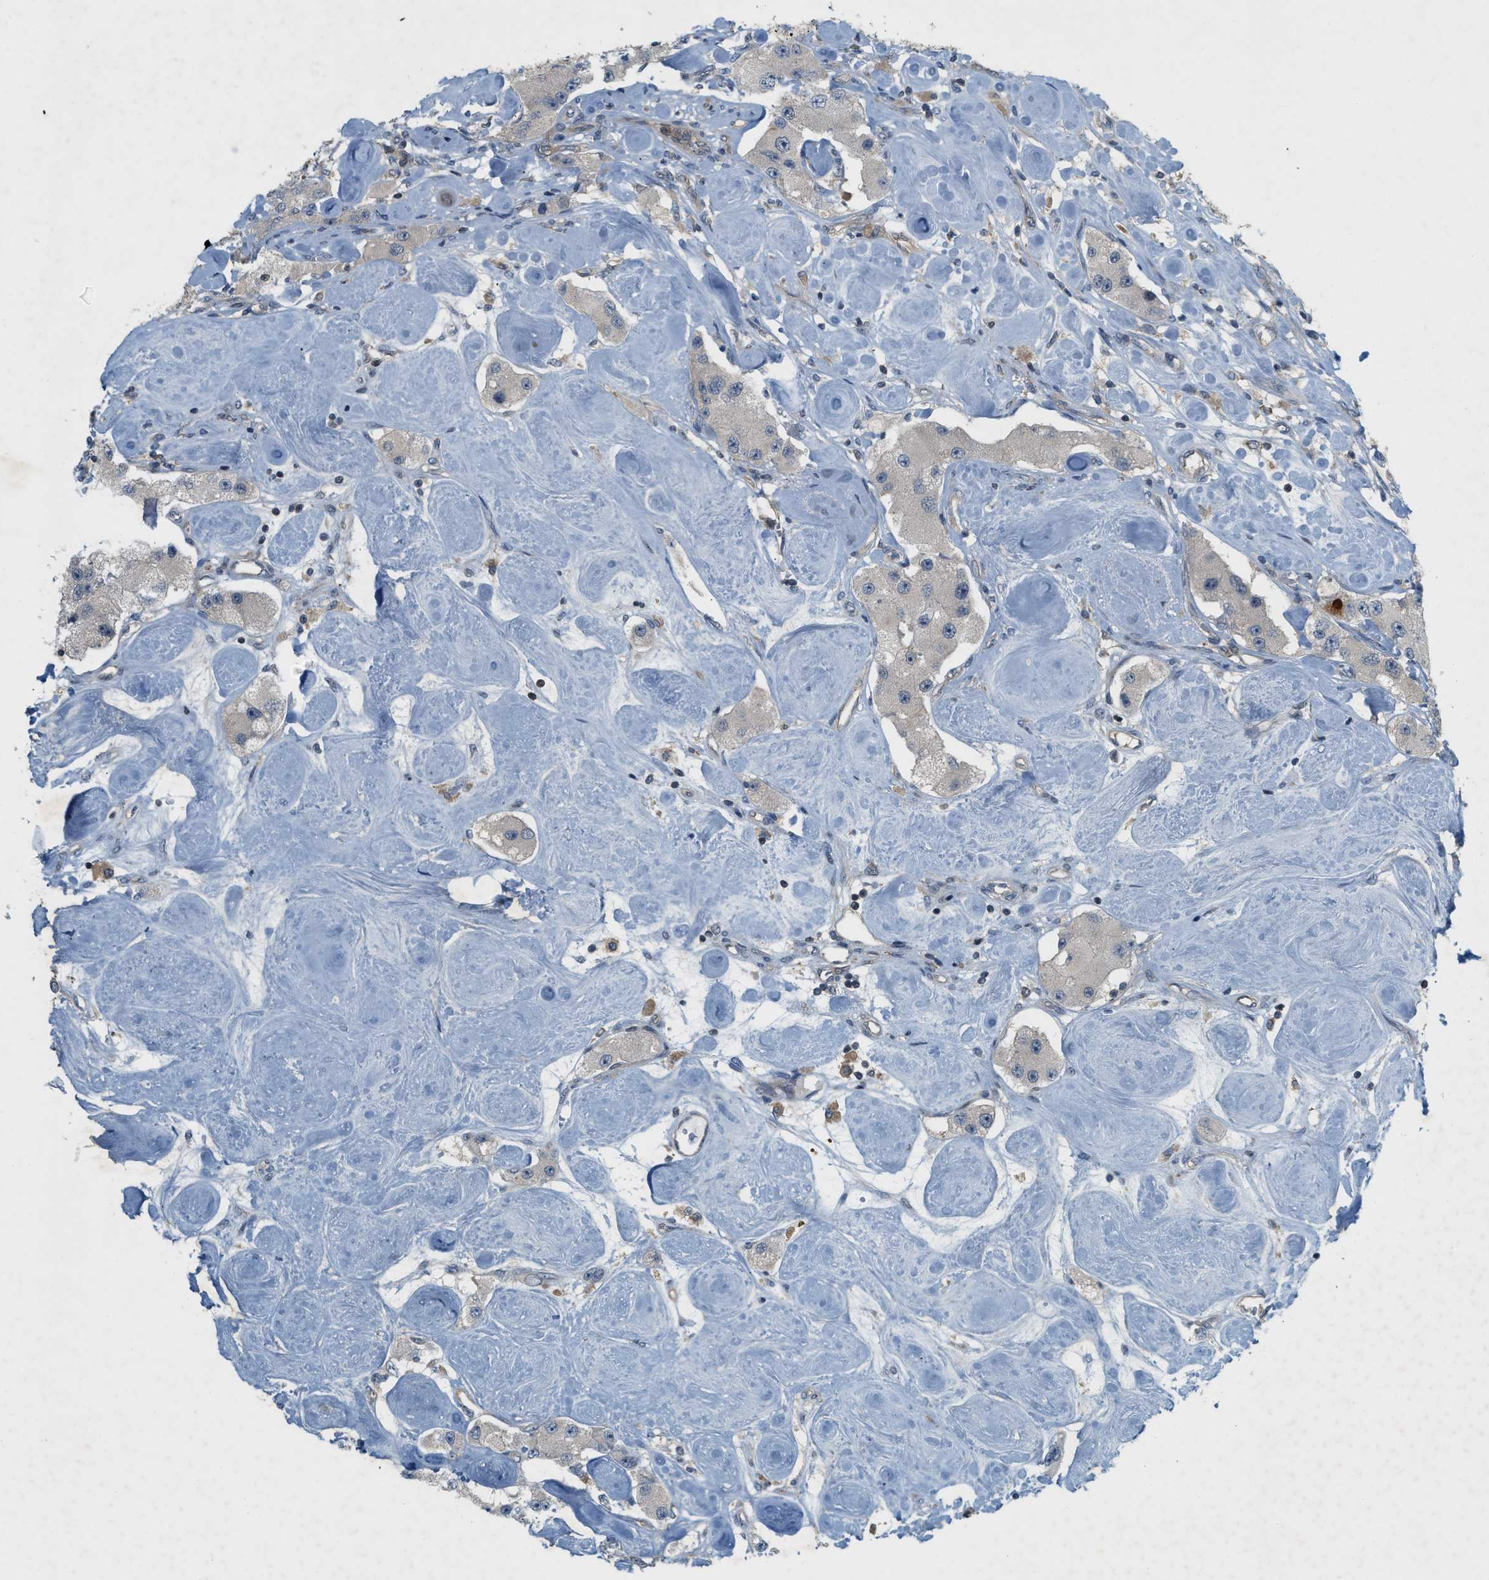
{"staining": {"intensity": "negative", "quantity": "none", "location": "none"}, "tissue": "carcinoid", "cell_type": "Tumor cells", "image_type": "cancer", "snomed": [{"axis": "morphology", "description": "Carcinoid, malignant, NOS"}, {"axis": "topography", "description": "Pancreas"}], "caption": "IHC micrograph of neoplastic tissue: carcinoid (malignant) stained with DAB (3,3'-diaminobenzidine) displays no significant protein staining in tumor cells.", "gene": "PDCL3", "patient": {"sex": "male", "age": 41}}